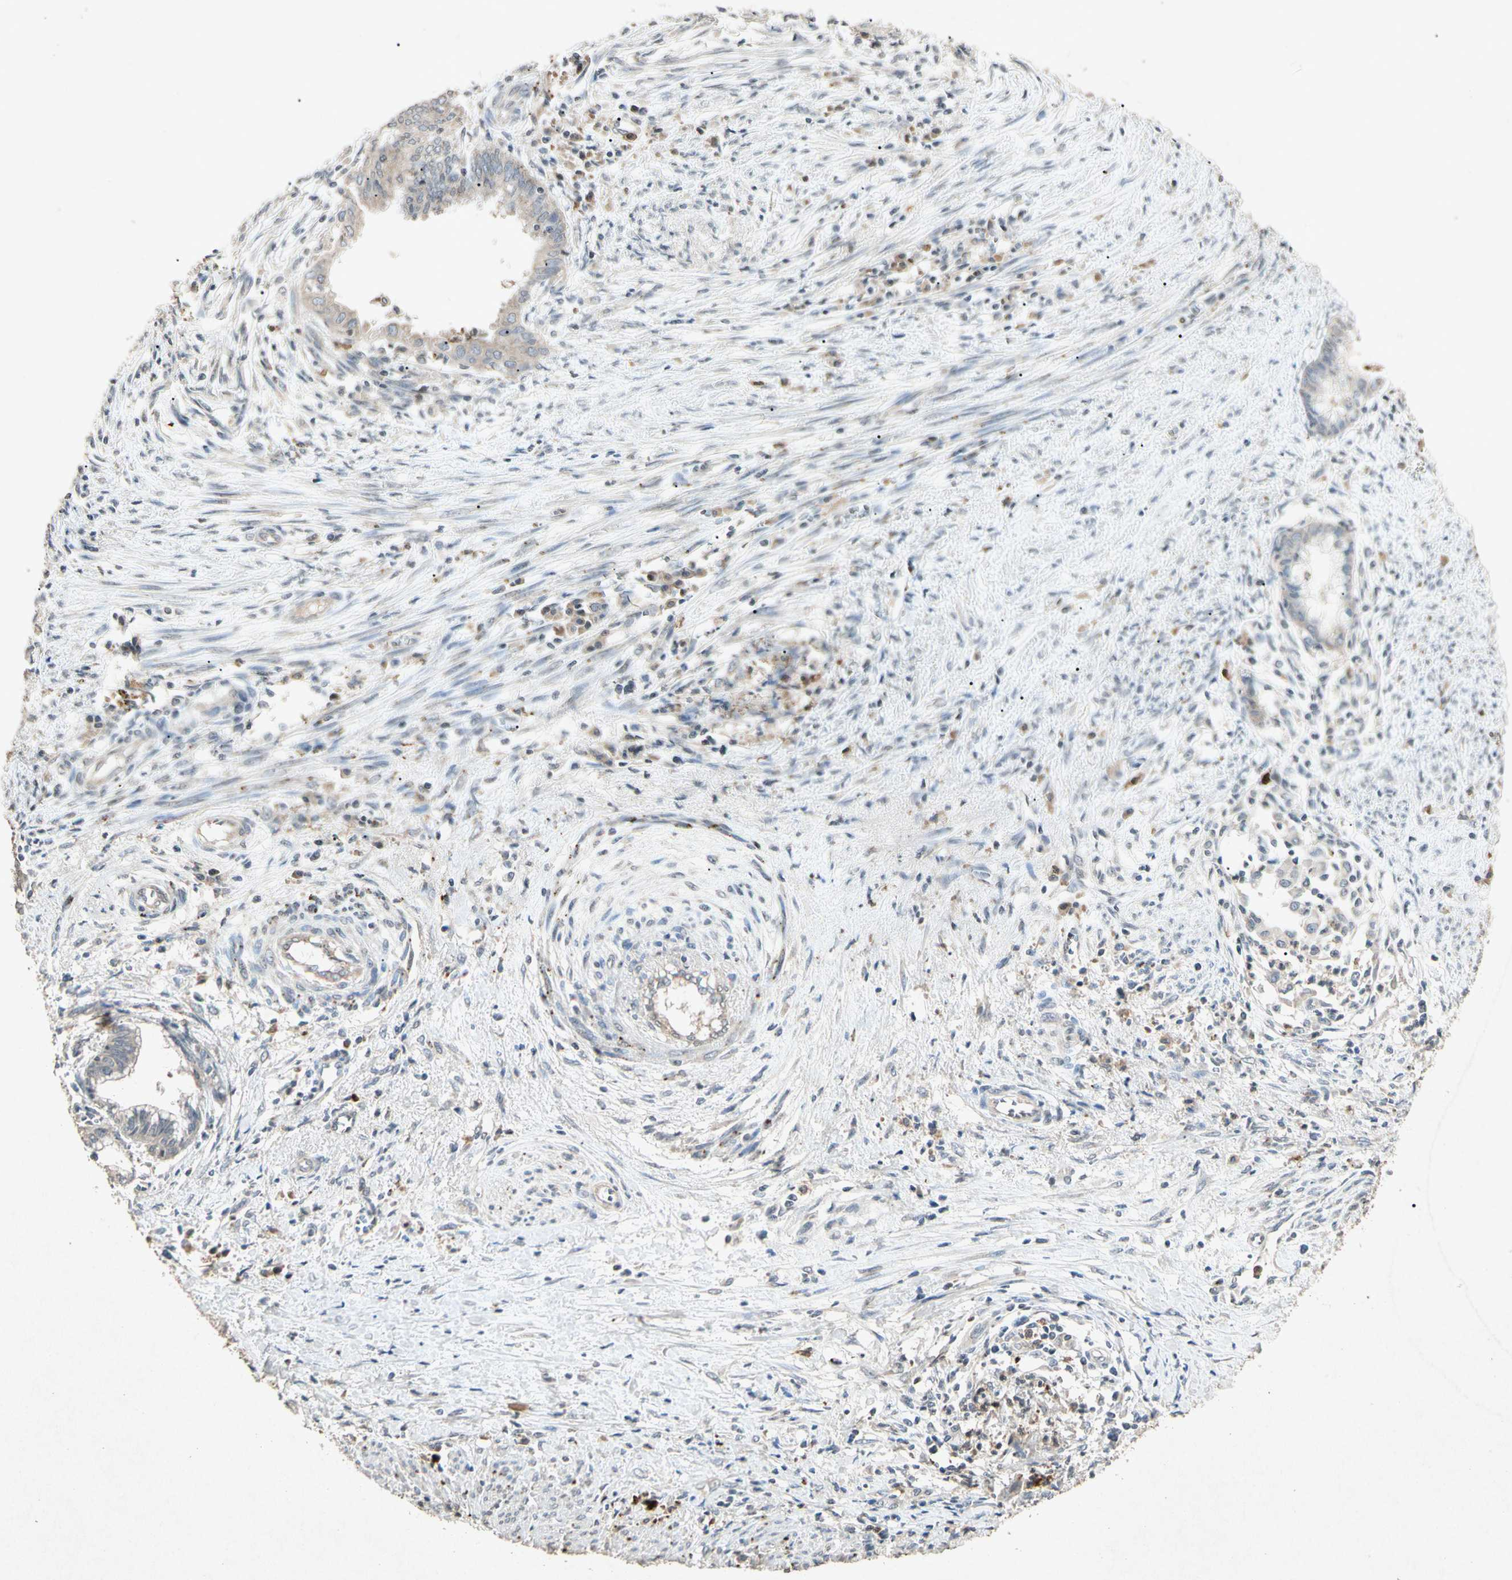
{"staining": {"intensity": "weak", "quantity": ">75%", "location": "cytoplasmic/membranous"}, "tissue": "endometrial cancer", "cell_type": "Tumor cells", "image_type": "cancer", "snomed": [{"axis": "morphology", "description": "Necrosis, NOS"}, {"axis": "morphology", "description": "Adenocarcinoma, NOS"}, {"axis": "topography", "description": "Endometrium"}], "caption": "Weak cytoplasmic/membranous protein expression is seen in approximately >75% of tumor cells in endometrial cancer. (IHC, brightfield microscopy, high magnification).", "gene": "MSRB1", "patient": {"sex": "female", "age": 79}}